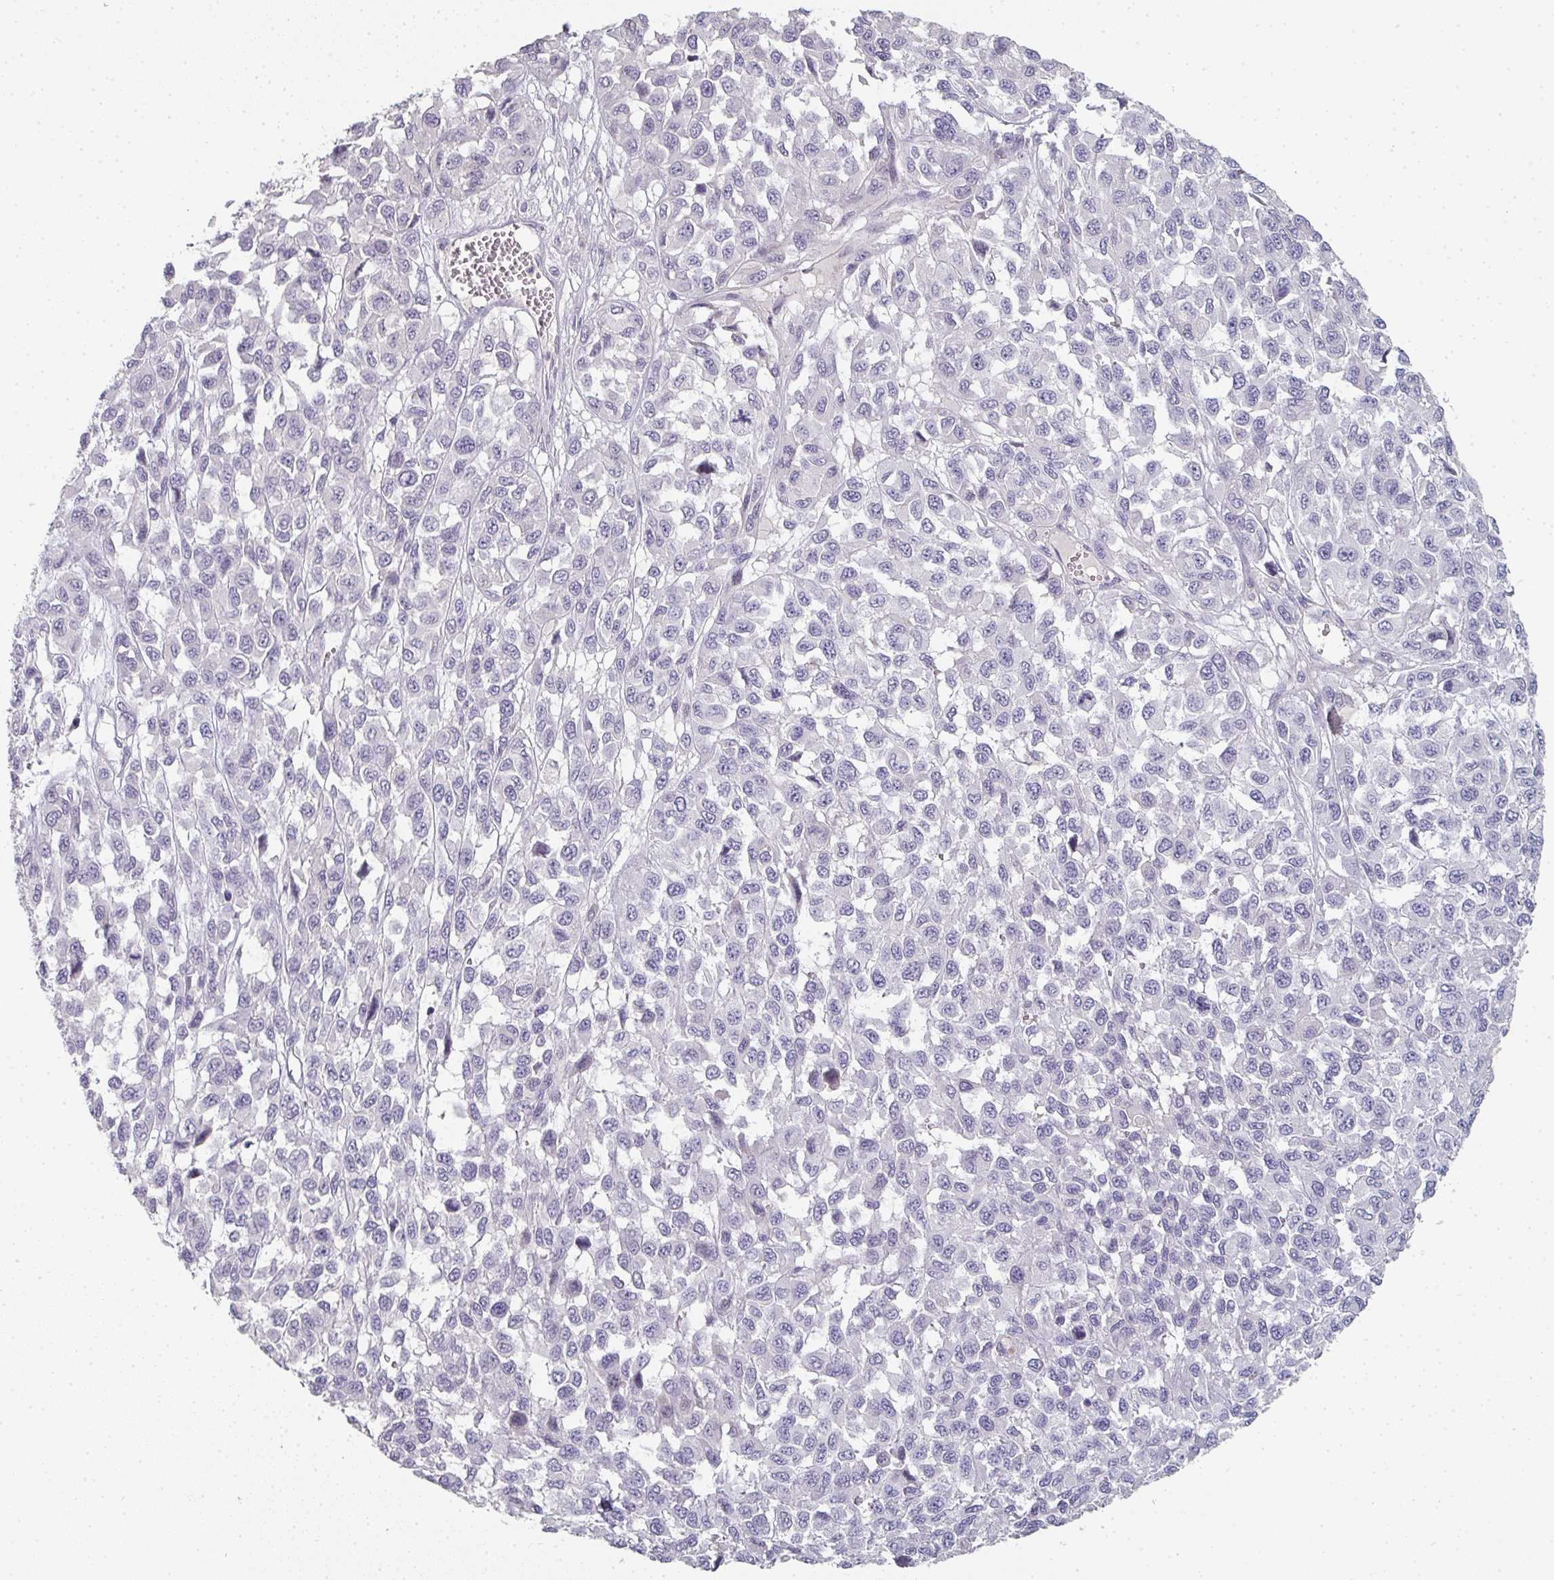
{"staining": {"intensity": "negative", "quantity": "none", "location": "none"}, "tissue": "melanoma", "cell_type": "Tumor cells", "image_type": "cancer", "snomed": [{"axis": "morphology", "description": "Malignant melanoma, NOS"}, {"axis": "topography", "description": "Skin"}], "caption": "An image of human melanoma is negative for staining in tumor cells.", "gene": "A1CF", "patient": {"sex": "male", "age": 62}}